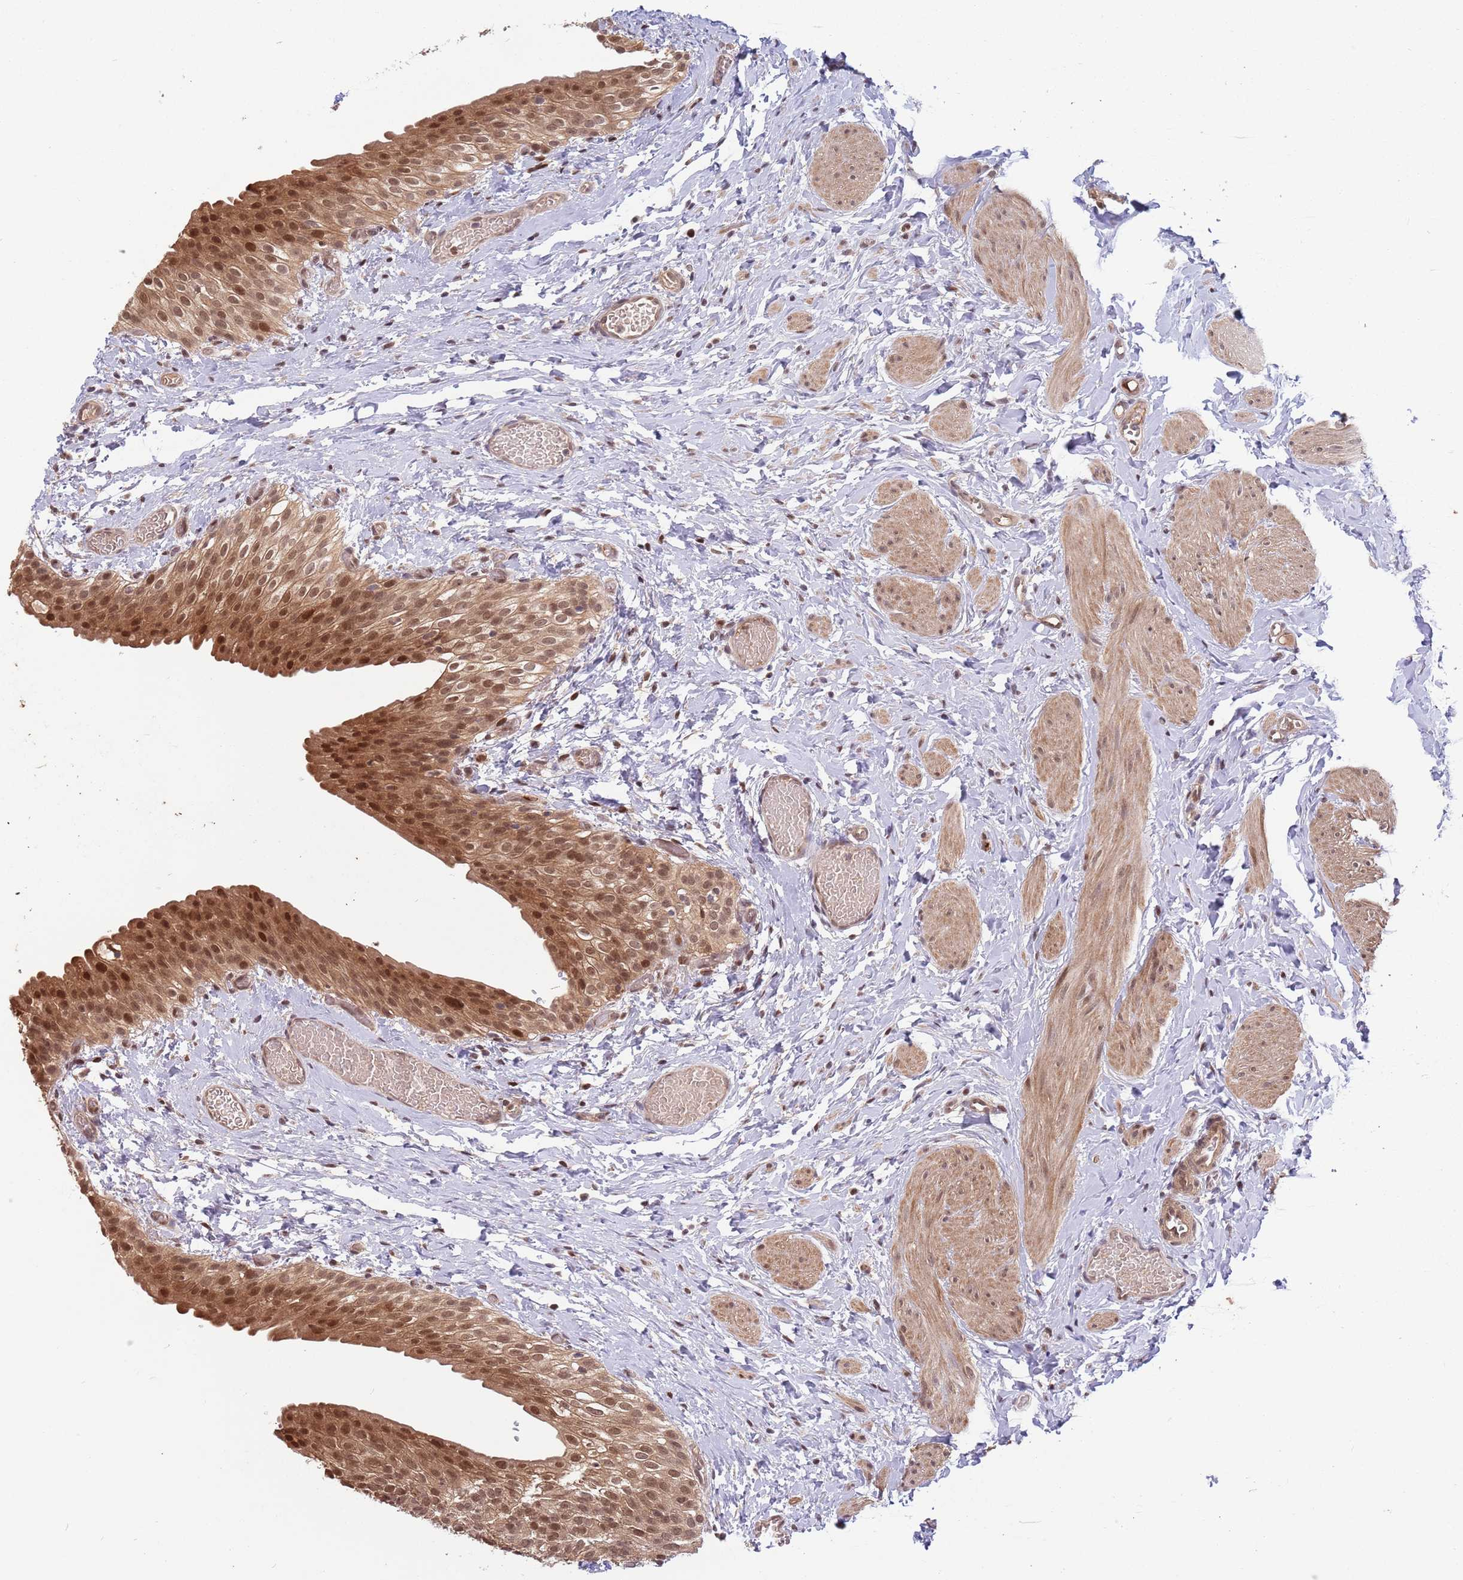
{"staining": {"intensity": "strong", "quantity": ">75%", "location": "cytoplasmic/membranous,nuclear"}, "tissue": "urinary bladder", "cell_type": "Urothelial cells", "image_type": "normal", "snomed": [{"axis": "morphology", "description": "Normal tissue, NOS"}, {"axis": "topography", "description": "Urinary bladder"}], "caption": "A brown stain shows strong cytoplasmic/membranous,nuclear expression of a protein in urothelial cells of normal urinary bladder.", "gene": "SALL1", "patient": {"sex": "male", "age": 1}}